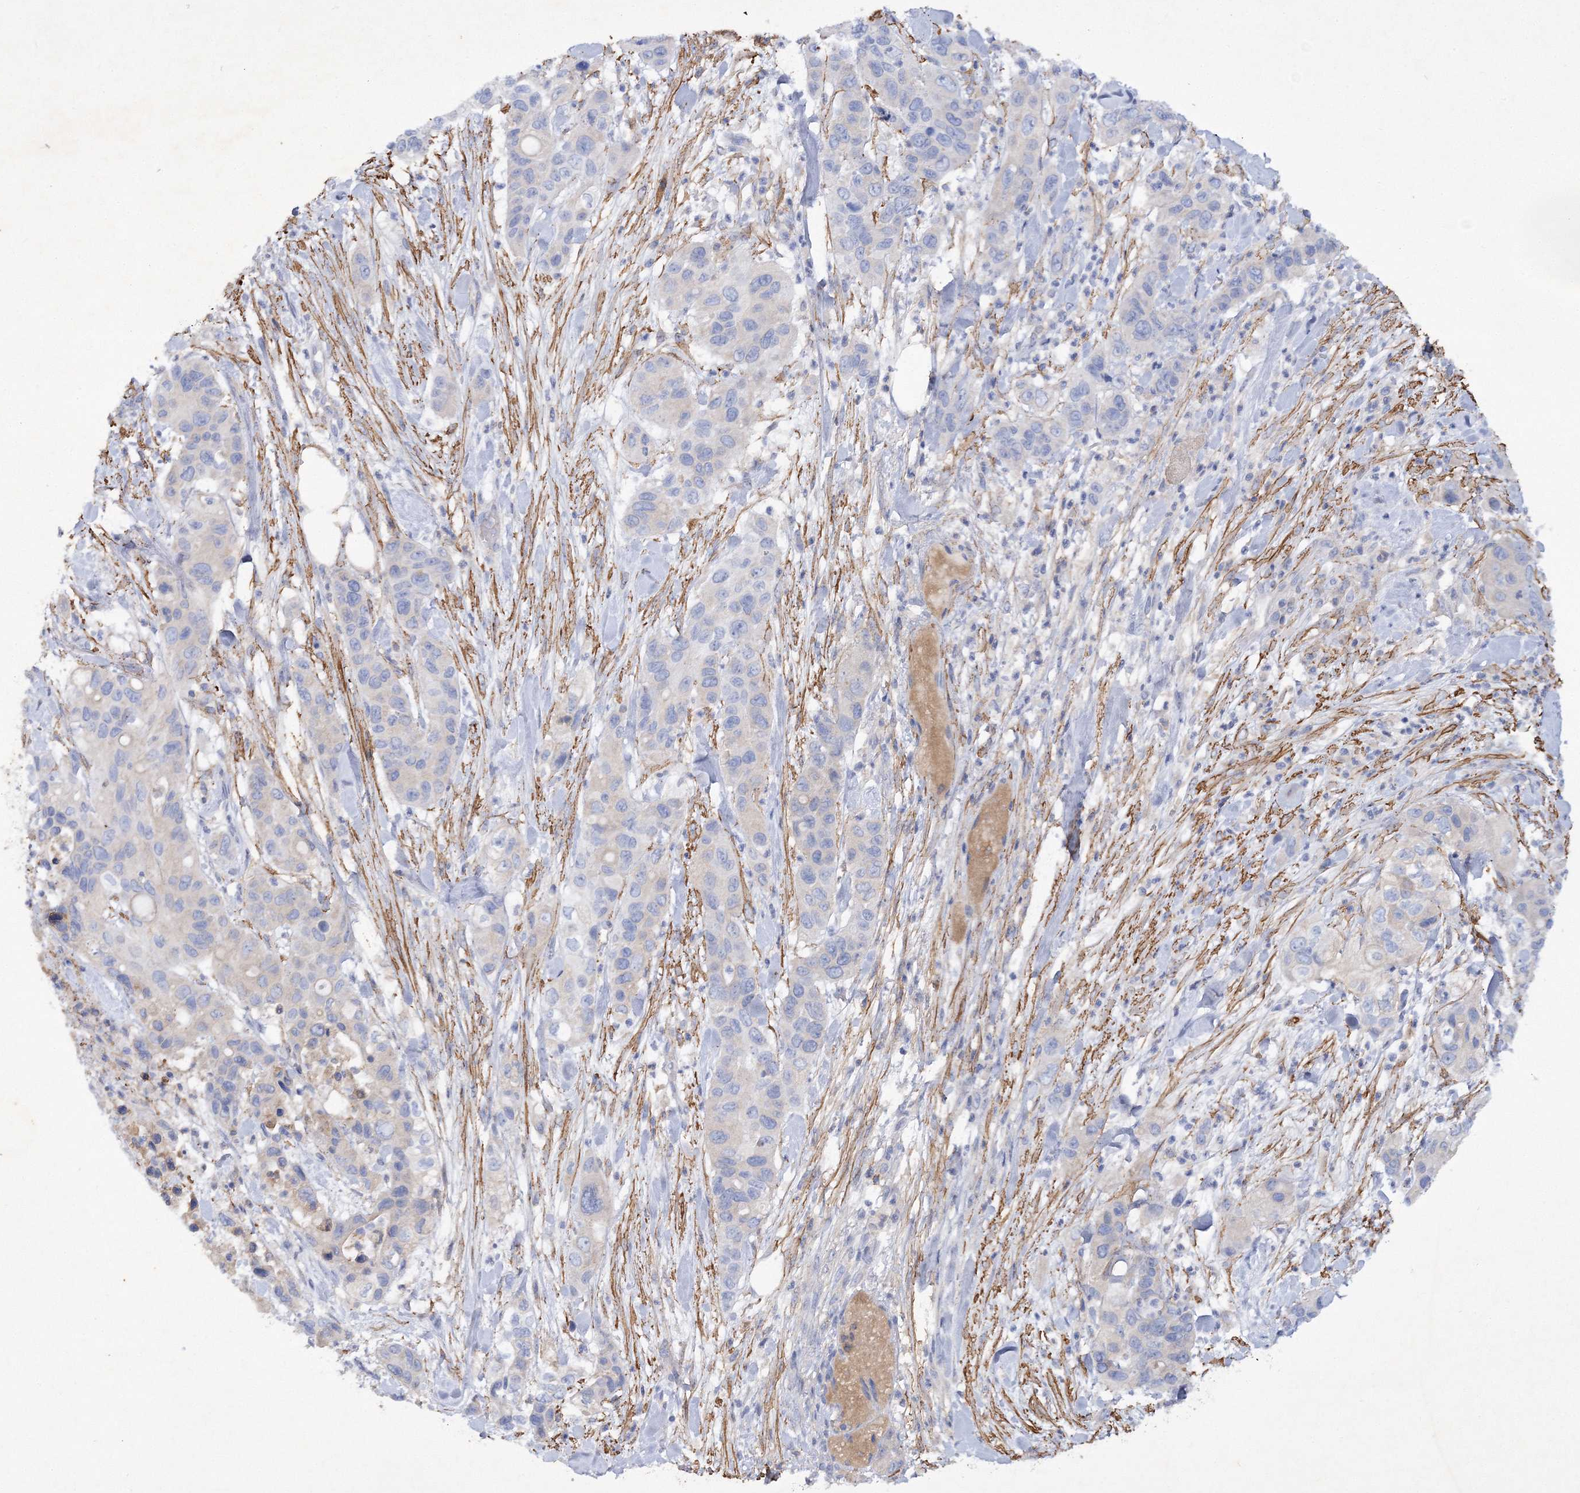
{"staining": {"intensity": "negative", "quantity": "none", "location": "none"}, "tissue": "pancreatic cancer", "cell_type": "Tumor cells", "image_type": "cancer", "snomed": [{"axis": "morphology", "description": "Adenocarcinoma, NOS"}, {"axis": "topography", "description": "Pancreas"}], "caption": "Histopathology image shows no significant protein expression in tumor cells of pancreatic cancer (adenocarcinoma).", "gene": "RTN2", "patient": {"sex": "female", "age": 71}}